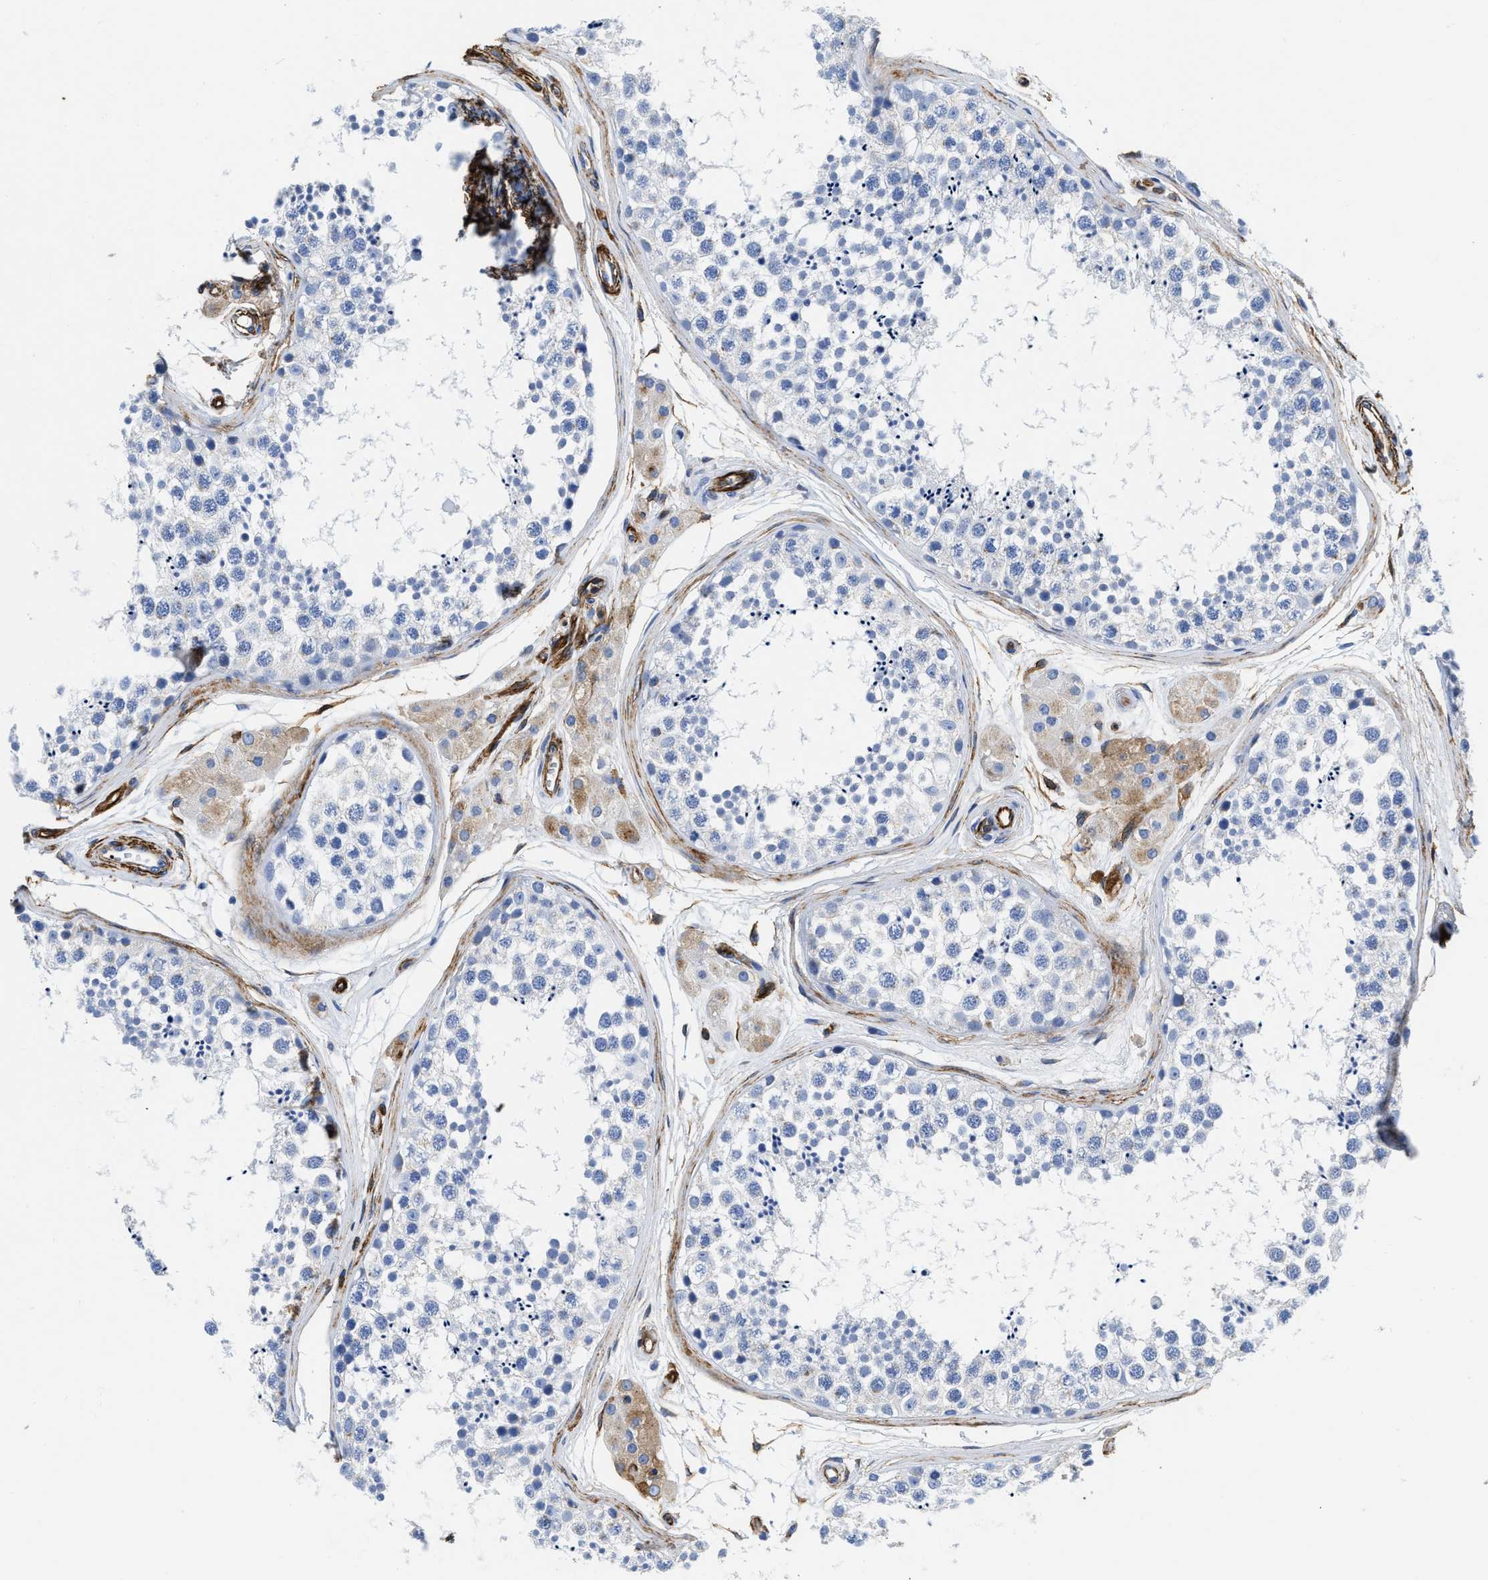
{"staining": {"intensity": "negative", "quantity": "none", "location": "none"}, "tissue": "testis", "cell_type": "Cells in seminiferous ducts", "image_type": "normal", "snomed": [{"axis": "morphology", "description": "Normal tissue, NOS"}, {"axis": "topography", "description": "Testis"}], "caption": "This micrograph is of benign testis stained with immunohistochemistry (IHC) to label a protein in brown with the nuclei are counter-stained blue. There is no staining in cells in seminiferous ducts. (DAB immunohistochemistry (IHC) visualized using brightfield microscopy, high magnification).", "gene": "TVP23B", "patient": {"sex": "male", "age": 56}}